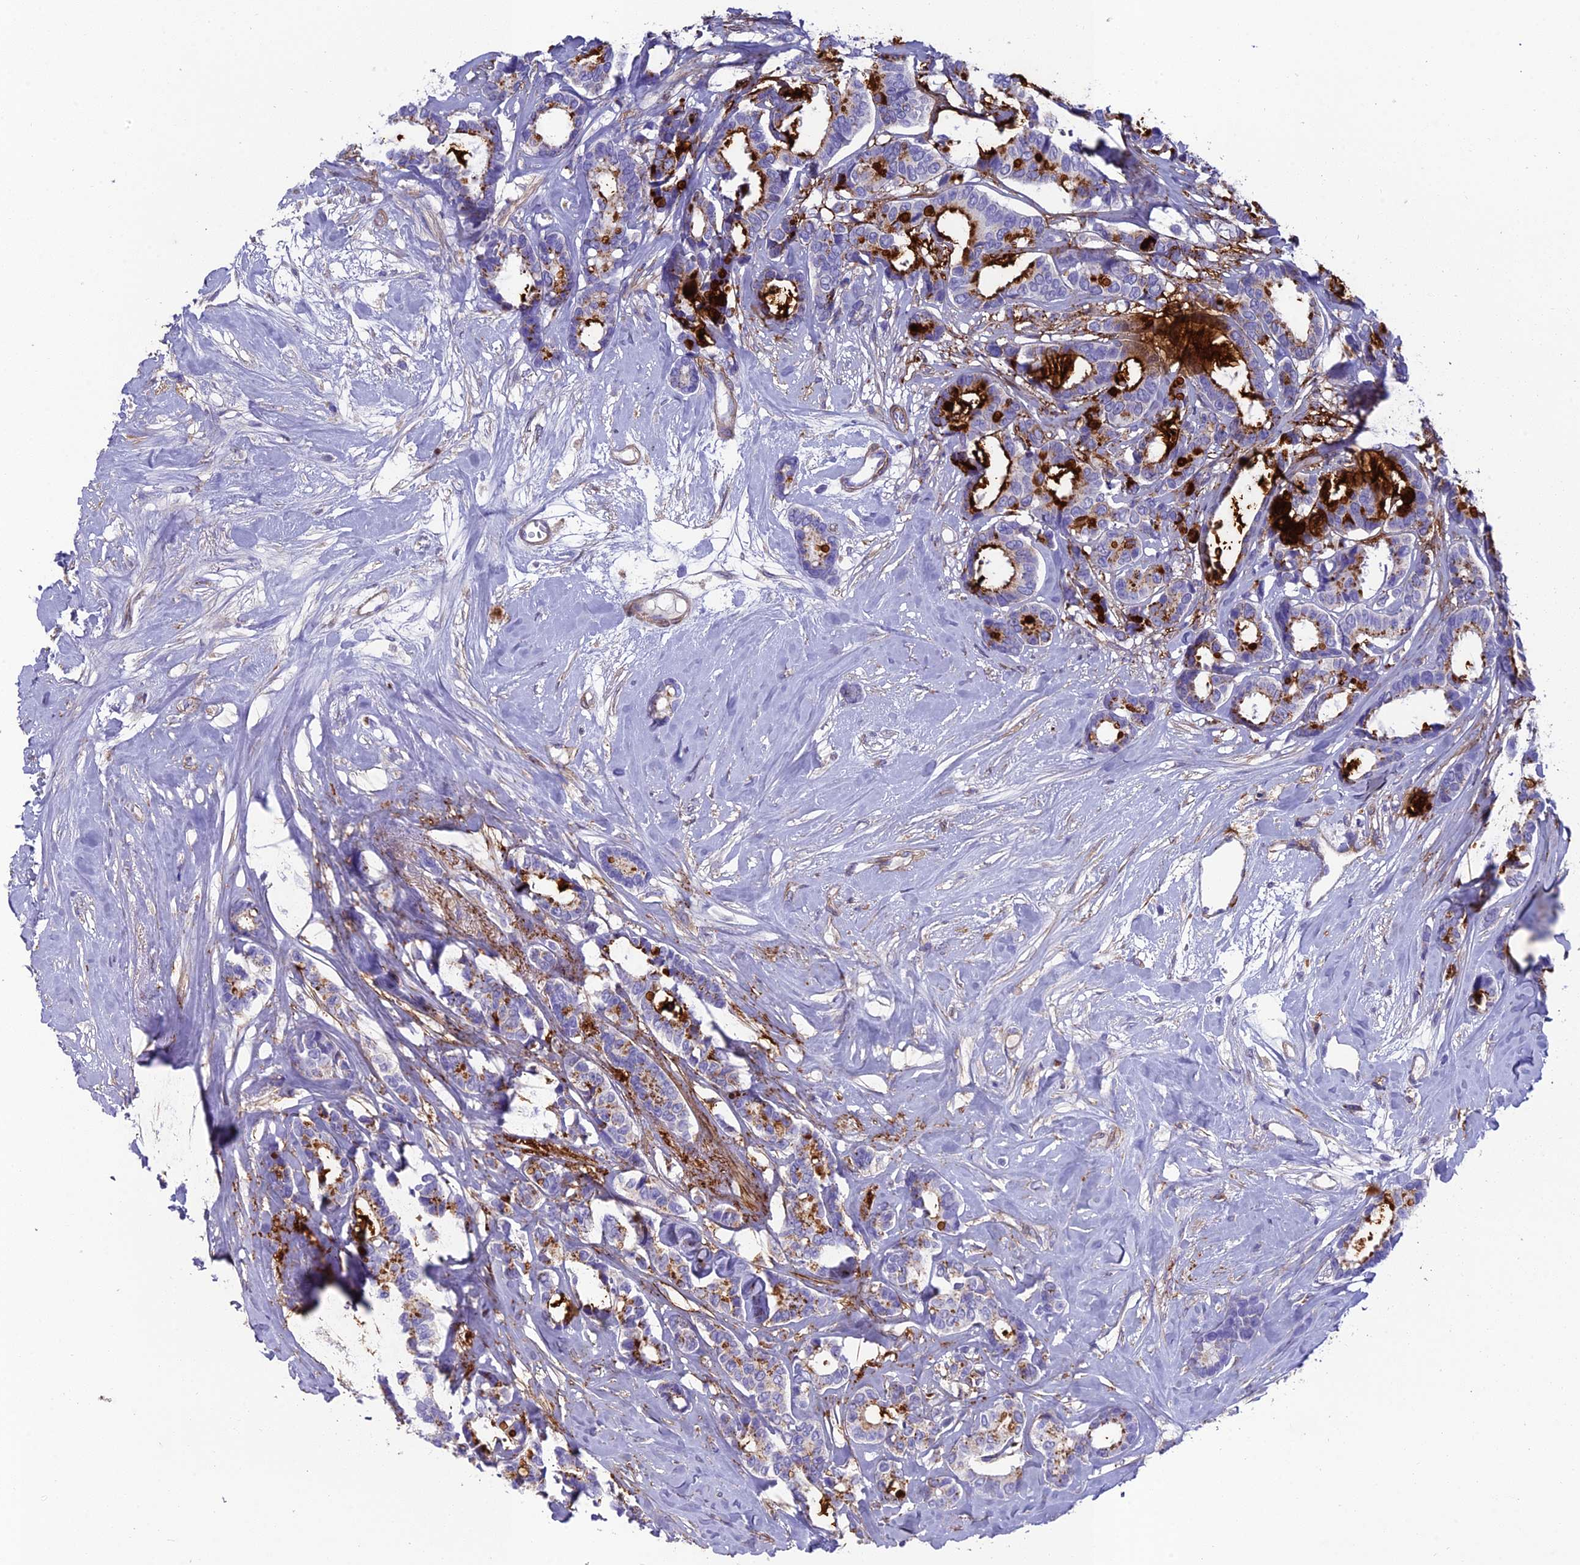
{"staining": {"intensity": "strong", "quantity": "<25%", "location": "cytoplasmic/membranous"}, "tissue": "breast cancer", "cell_type": "Tumor cells", "image_type": "cancer", "snomed": [{"axis": "morphology", "description": "Duct carcinoma"}, {"axis": "topography", "description": "Breast"}], "caption": "This is a histology image of immunohistochemistry staining of intraductal carcinoma (breast), which shows strong positivity in the cytoplasmic/membranous of tumor cells.", "gene": "TNS1", "patient": {"sex": "female", "age": 87}}